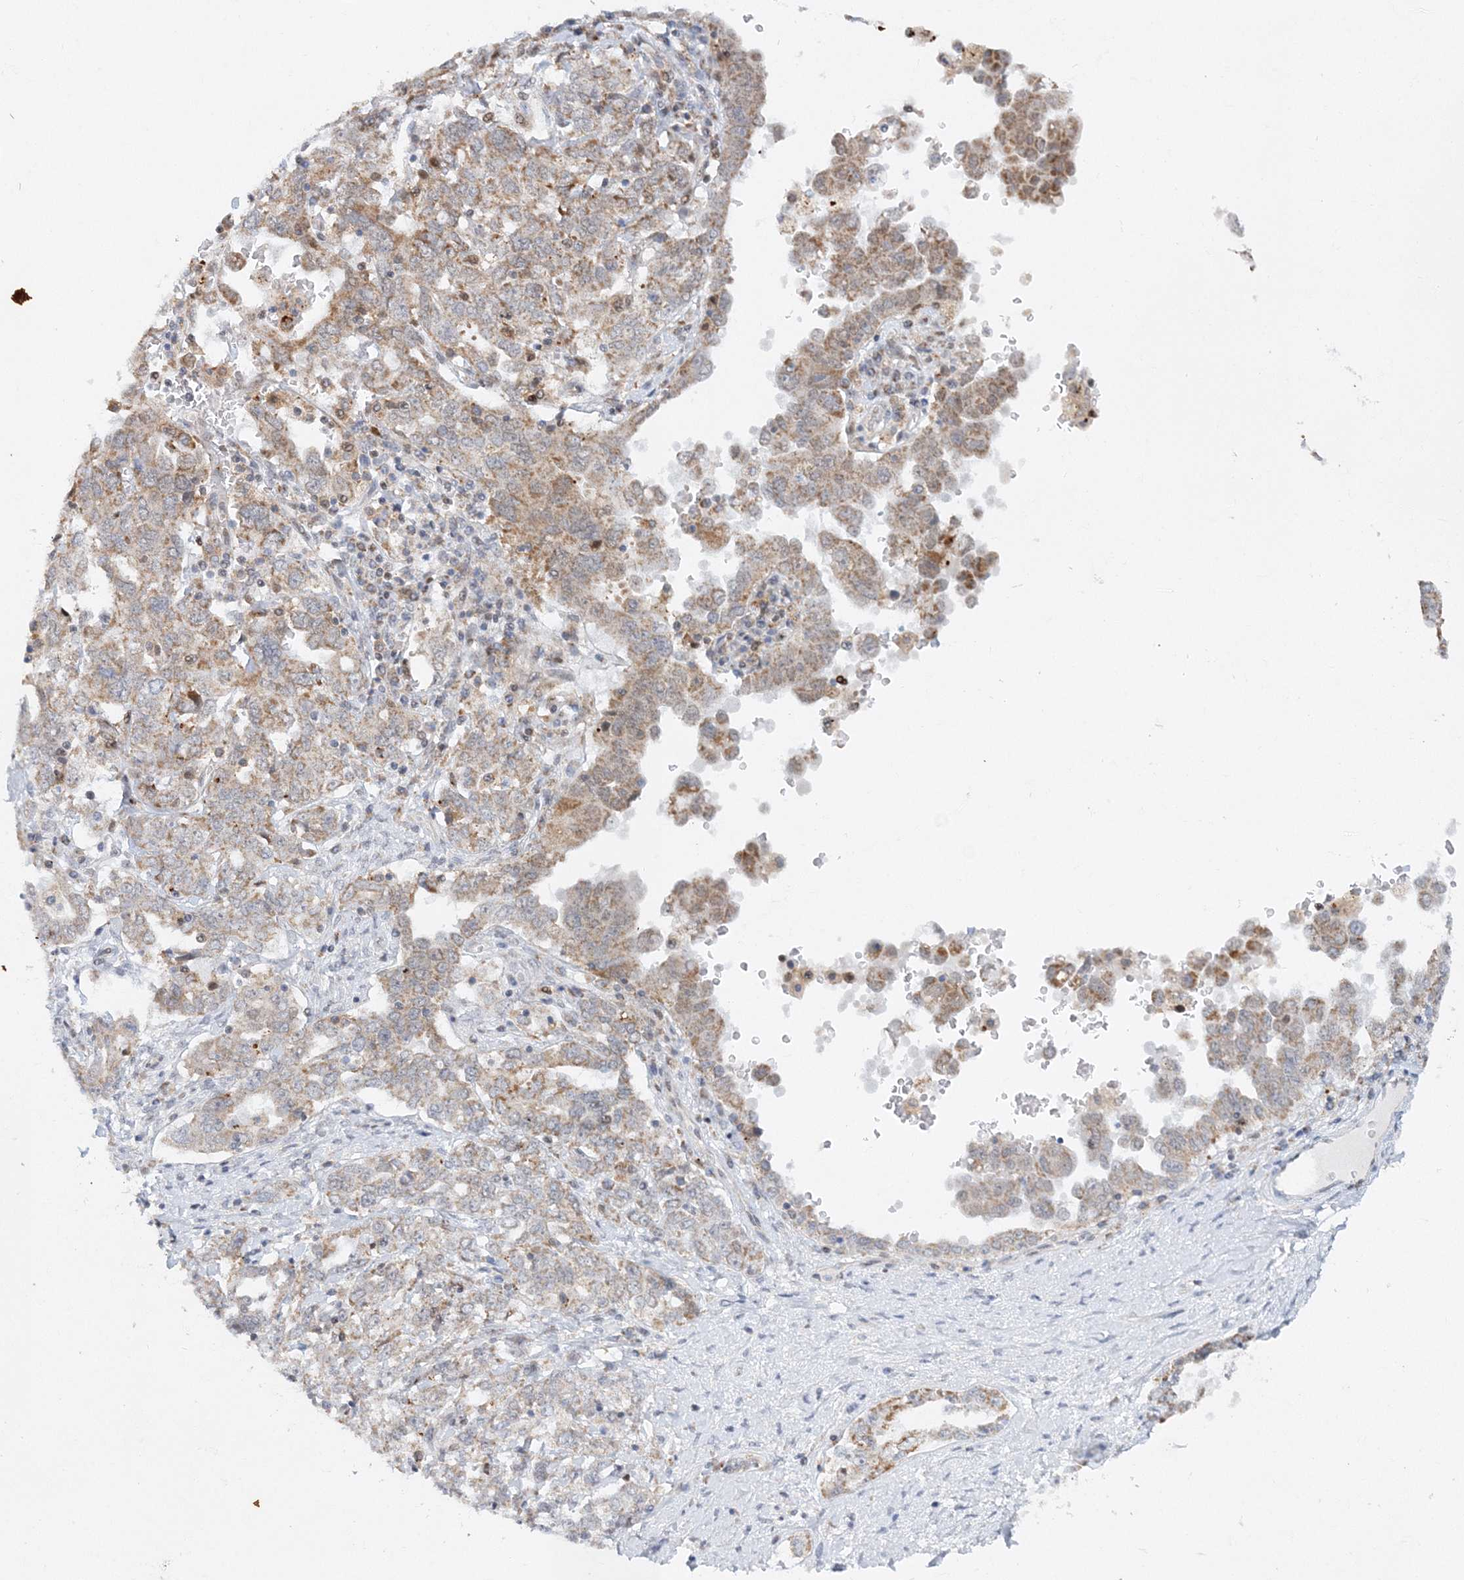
{"staining": {"intensity": "weak", "quantity": ">75%", "location": "cytoplasmic/membranous"}, "tissue": "ovarian cancer", "cell_type": "Tumor cells", "image_type": "cancer", "snomed": [{"axis": "morphology", "description": "Carcinoma, endometroid"}, {"axis": "topography", "description": "Ovary"}], "caption": "Approximately >75% of tumor cells in human ovarian cancer demonstrate weak cytoplasmic/membranous protein positivity as visualized by brown immunohistochemical staining.", "gene": "RAB11FIP2", "patient": {"sex": "female", "age": 62}}